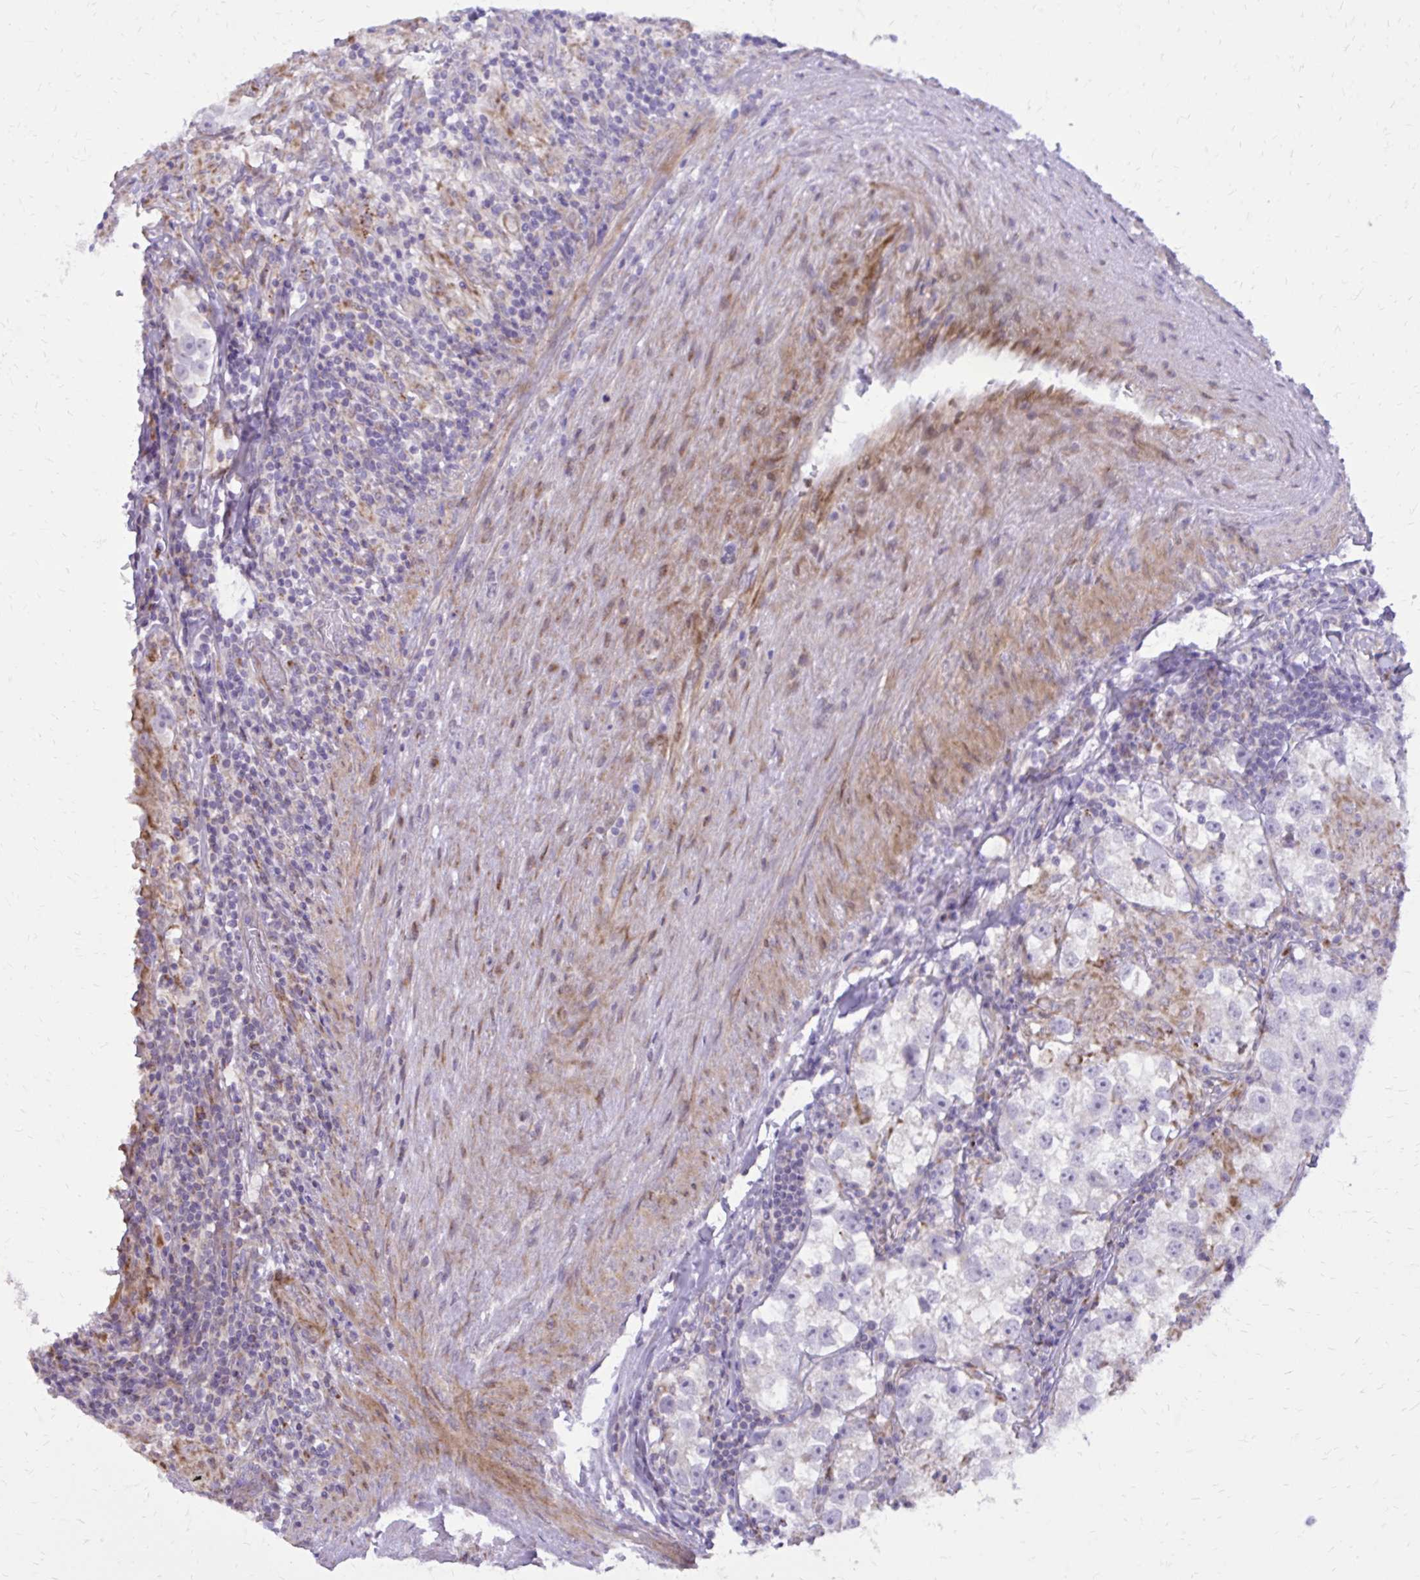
{"staining": {"intensity": "negative", "quantity": "none", "location": "none"}, "tissue": "testis cancer", "cell_type": "Tumor cells", "image_type": "cancer", "snomed": [{"axis": "morphology", "description": "Seminoma, NOS"}, {"axis": "topography", "description": "Testis"}], "caption": "Seminoma (testis) stained for a protein using IHC demonstrates no expression tumor cells.", "gene": "ABCC3", "patient": {"sex": "male", "age": 46}}